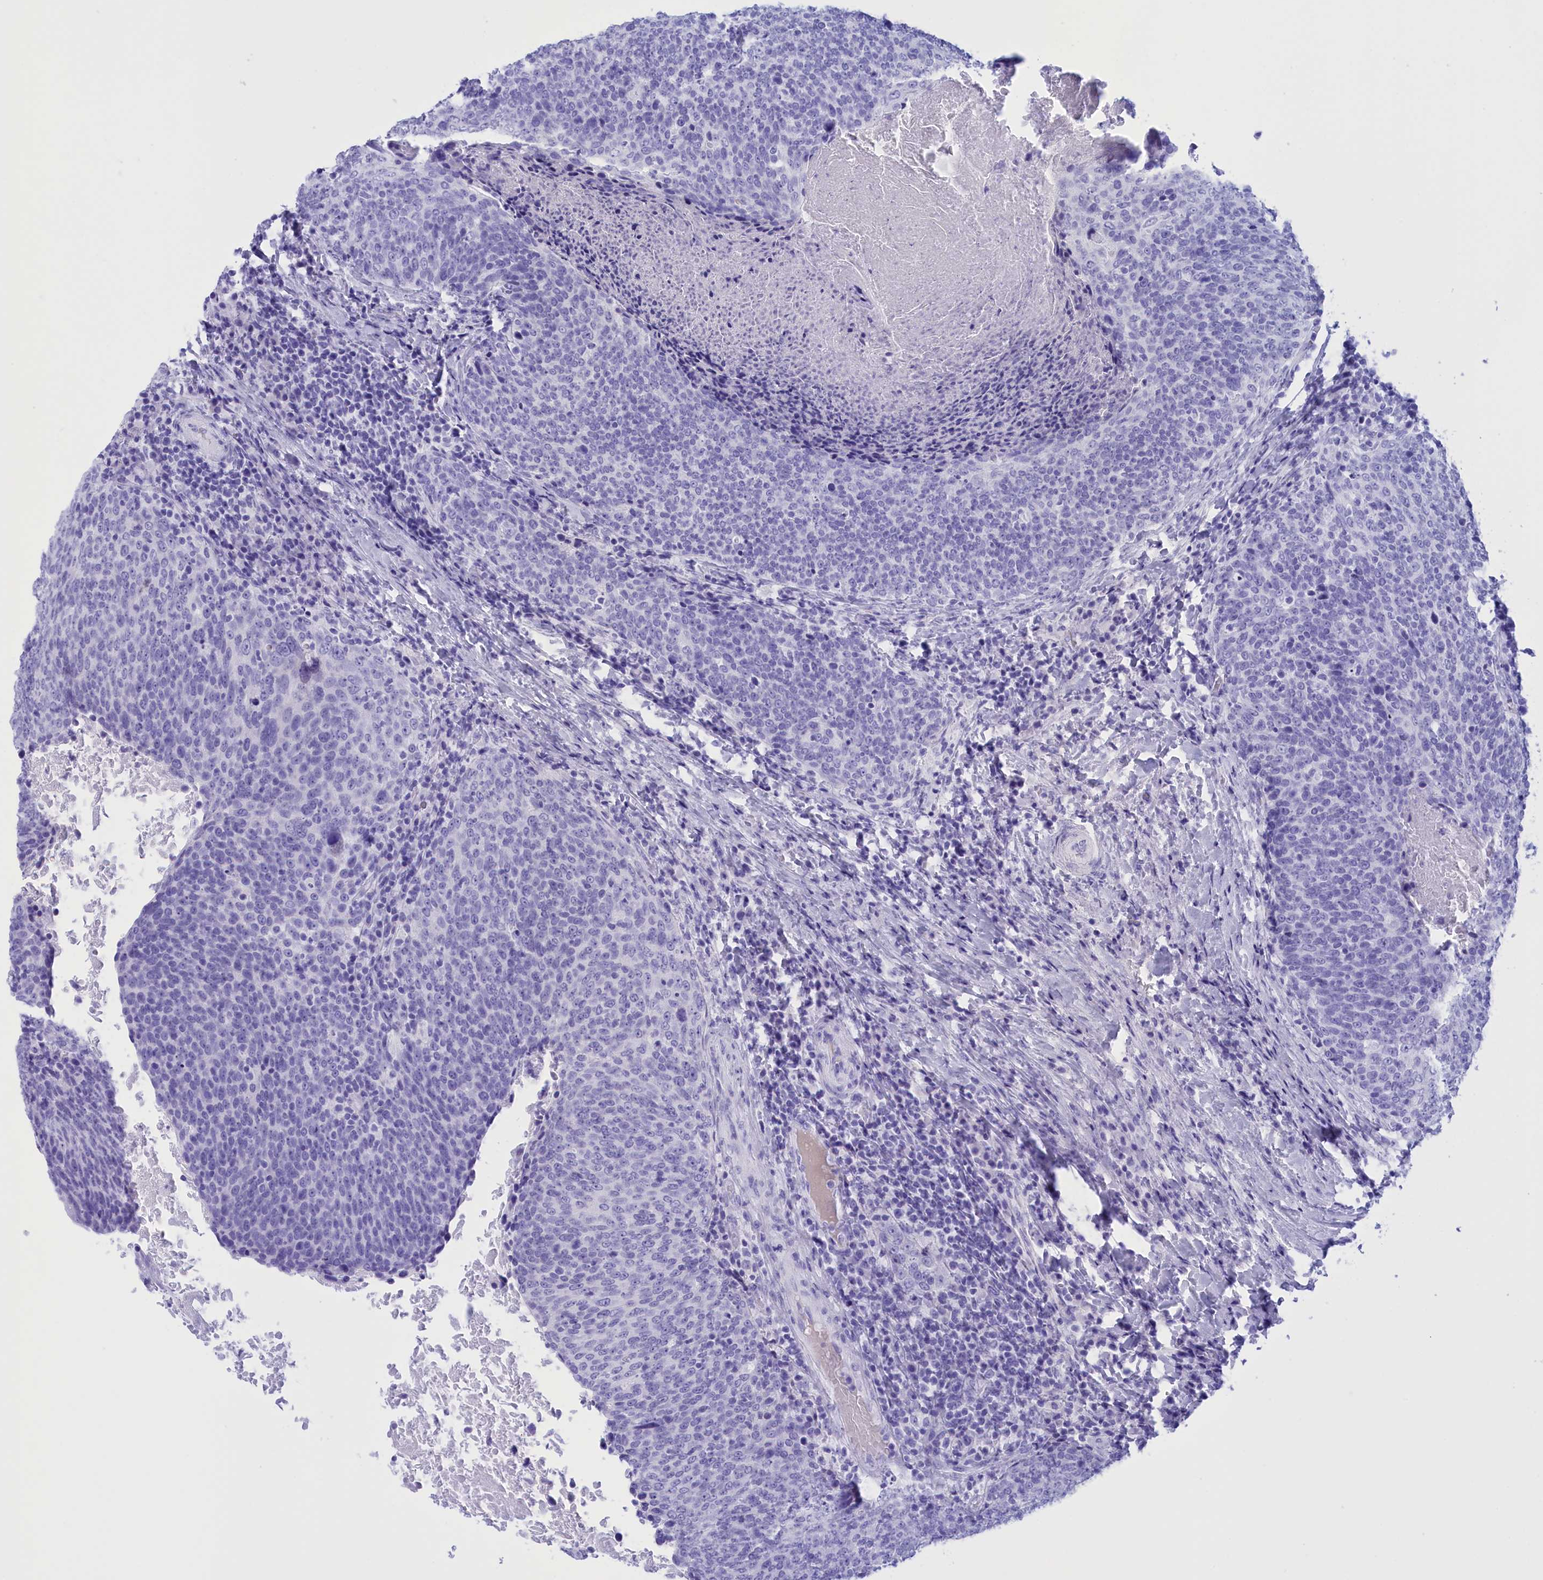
{"staining": {"intensity": "negative", "quantity": "none", "location": "none"}, "tissue": "head and neck cancer", "cell_type": "Tumor cells", "image_type": "cancer", "snomed": [{"axis": "morphology", "description": "Squamous cell carcinoma, NOS"}, {"axis": "morphology", "description": "Squamous cell carcinoma, metastatic, NOS"}, {"axis": "topography", "description": "Lymph node"}, {"axis": "topography", "description": "Head-Neck"}], "caption": "This is an IHC micrograph of human head and neck cancer (squamous cell carcinoma). There is no expression in tumor cells.", "gene": "BRI3", "patient": {"sex": "male", "age": 62}}